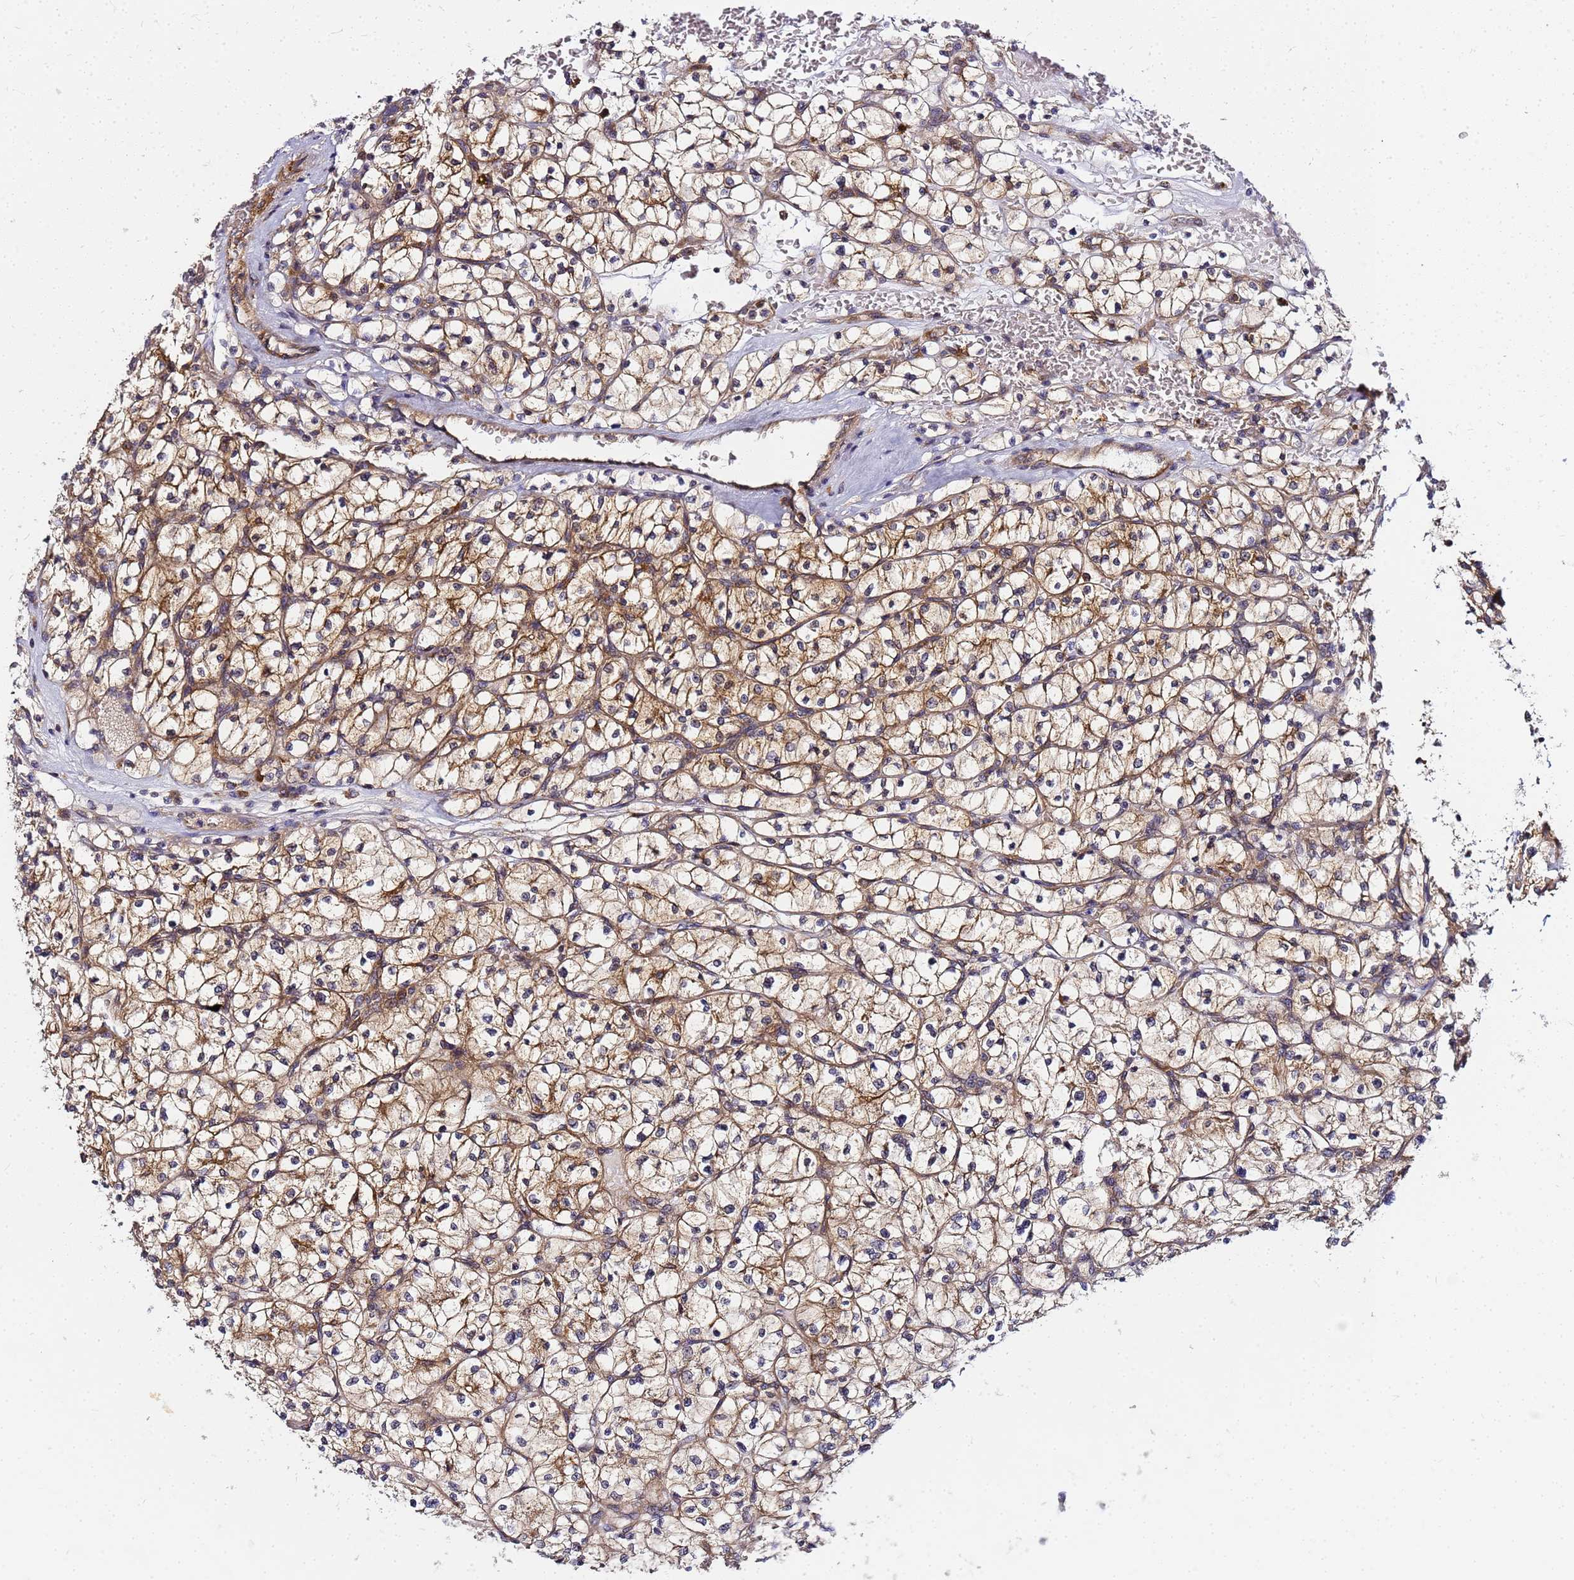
{"staining": {"intensity": "moderate", "quantity": ">75%", "location": "cytoplasmic/membranous"}, "tissue": "renal cancer", "cell_type": "Tumor cells", "image_type": "cancer", "snomed": [{"axis": "morphology", "description": "Adenocarcinoma, NOS"}, {"axis": "topography", "description": "Kidney"}], "caption": "A brown stain shows moderate cytoplasmic/membranous positivity of a protein in renal adenocarcinoma tumor cells.", "gene": "CHM", "patient": {"sex": "female", "age": 64}}